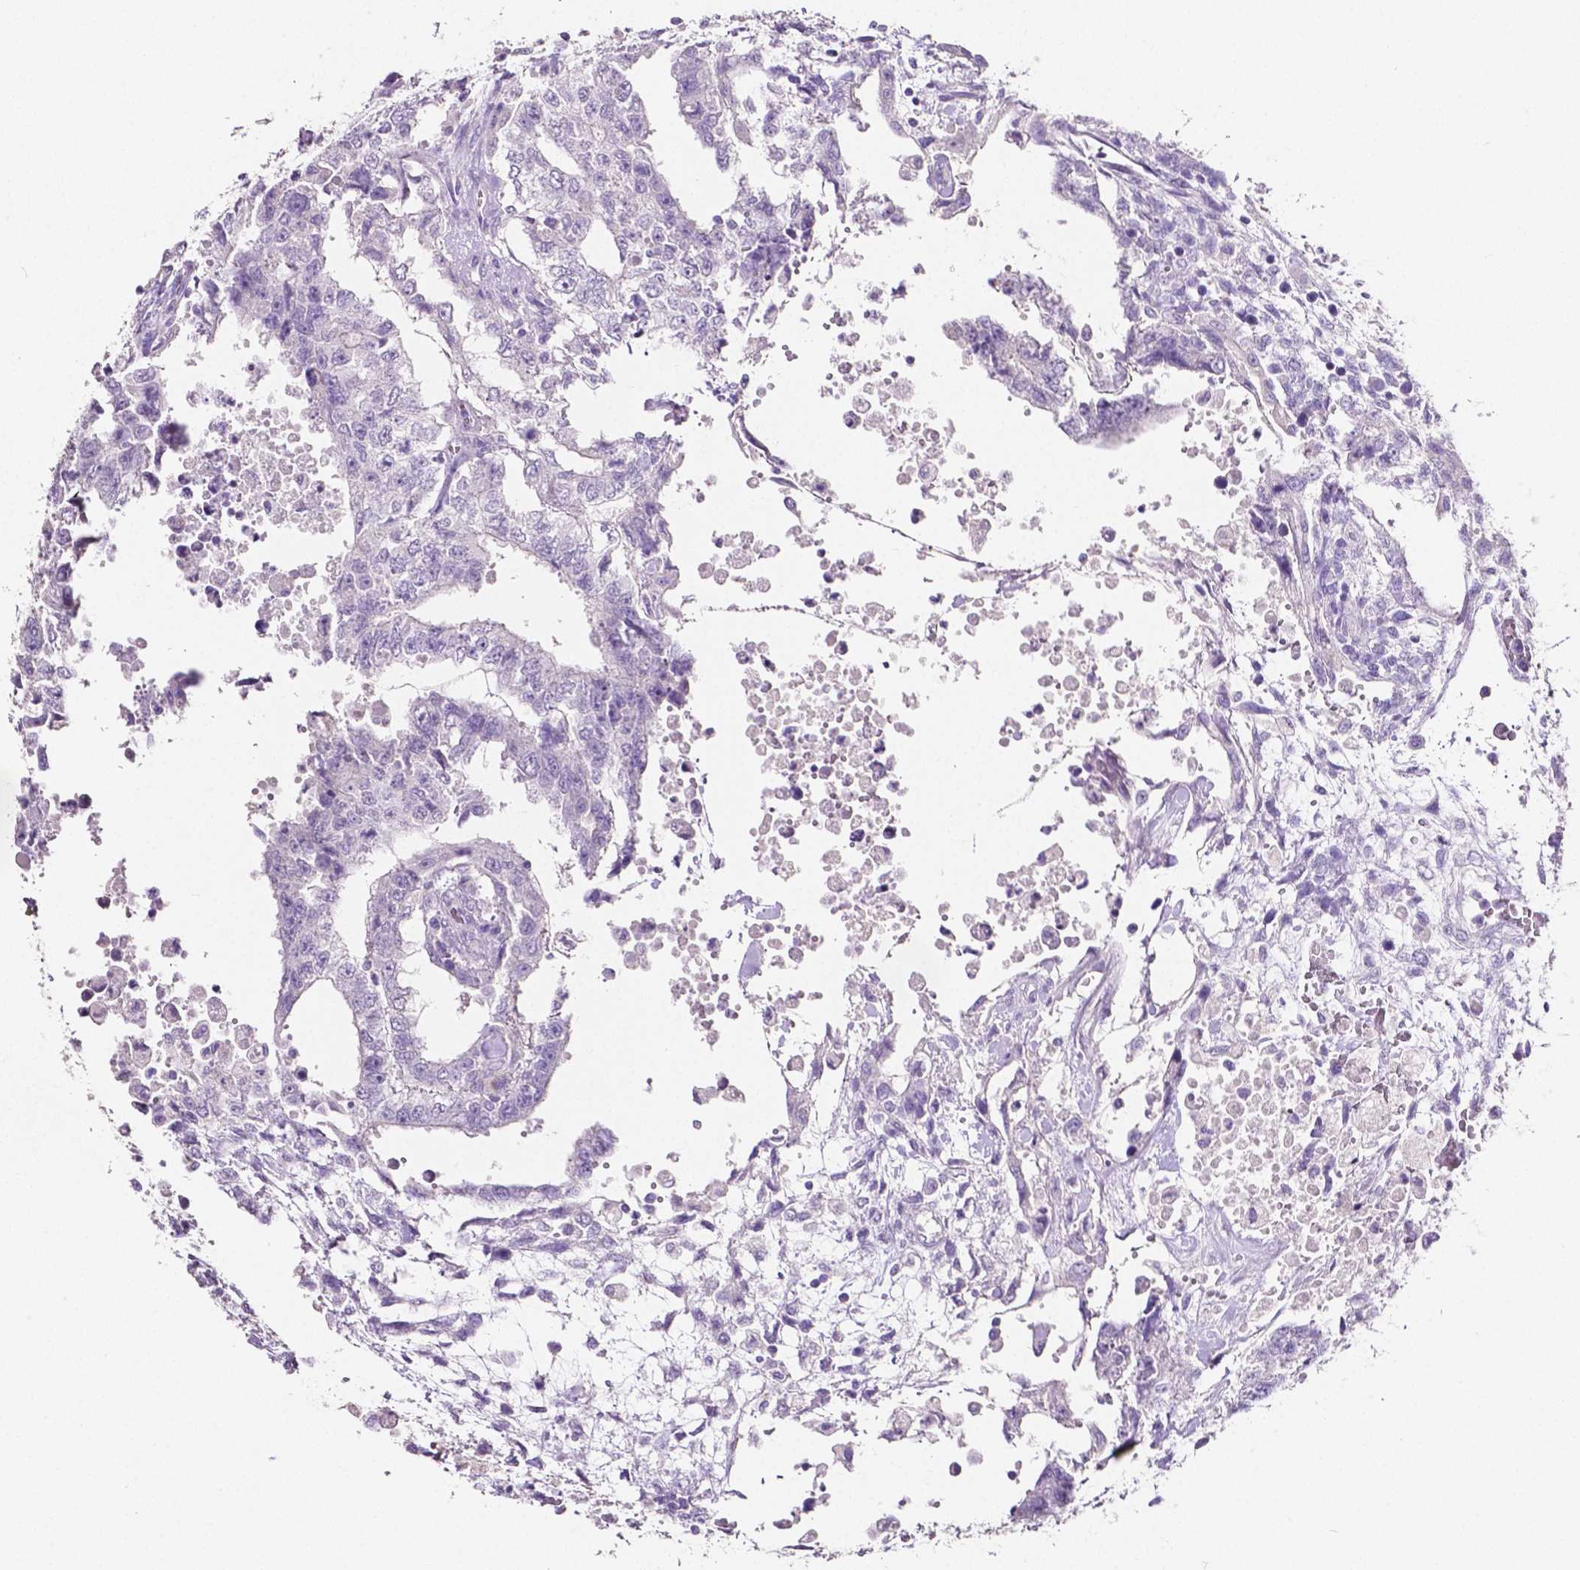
{"staining": {"intensity": "negative", "quantity": "none", "location": "none"}, "tissue": "testis cancer", "cell_type": "Tumor cells", "image_type": "cancer", "snomed": [{"axis": "morphology", "description": "Carcinoma, Embryonal, NOS"}, {"axis": "topography", "description": "Testis"}], "caption": "Immunohistochemistry (IHC) of testis embryonal carcinoma reveals no staining in tumor cells.", "gene": "SLC22A2", "patient": {"sex": "male", "age": 24}}